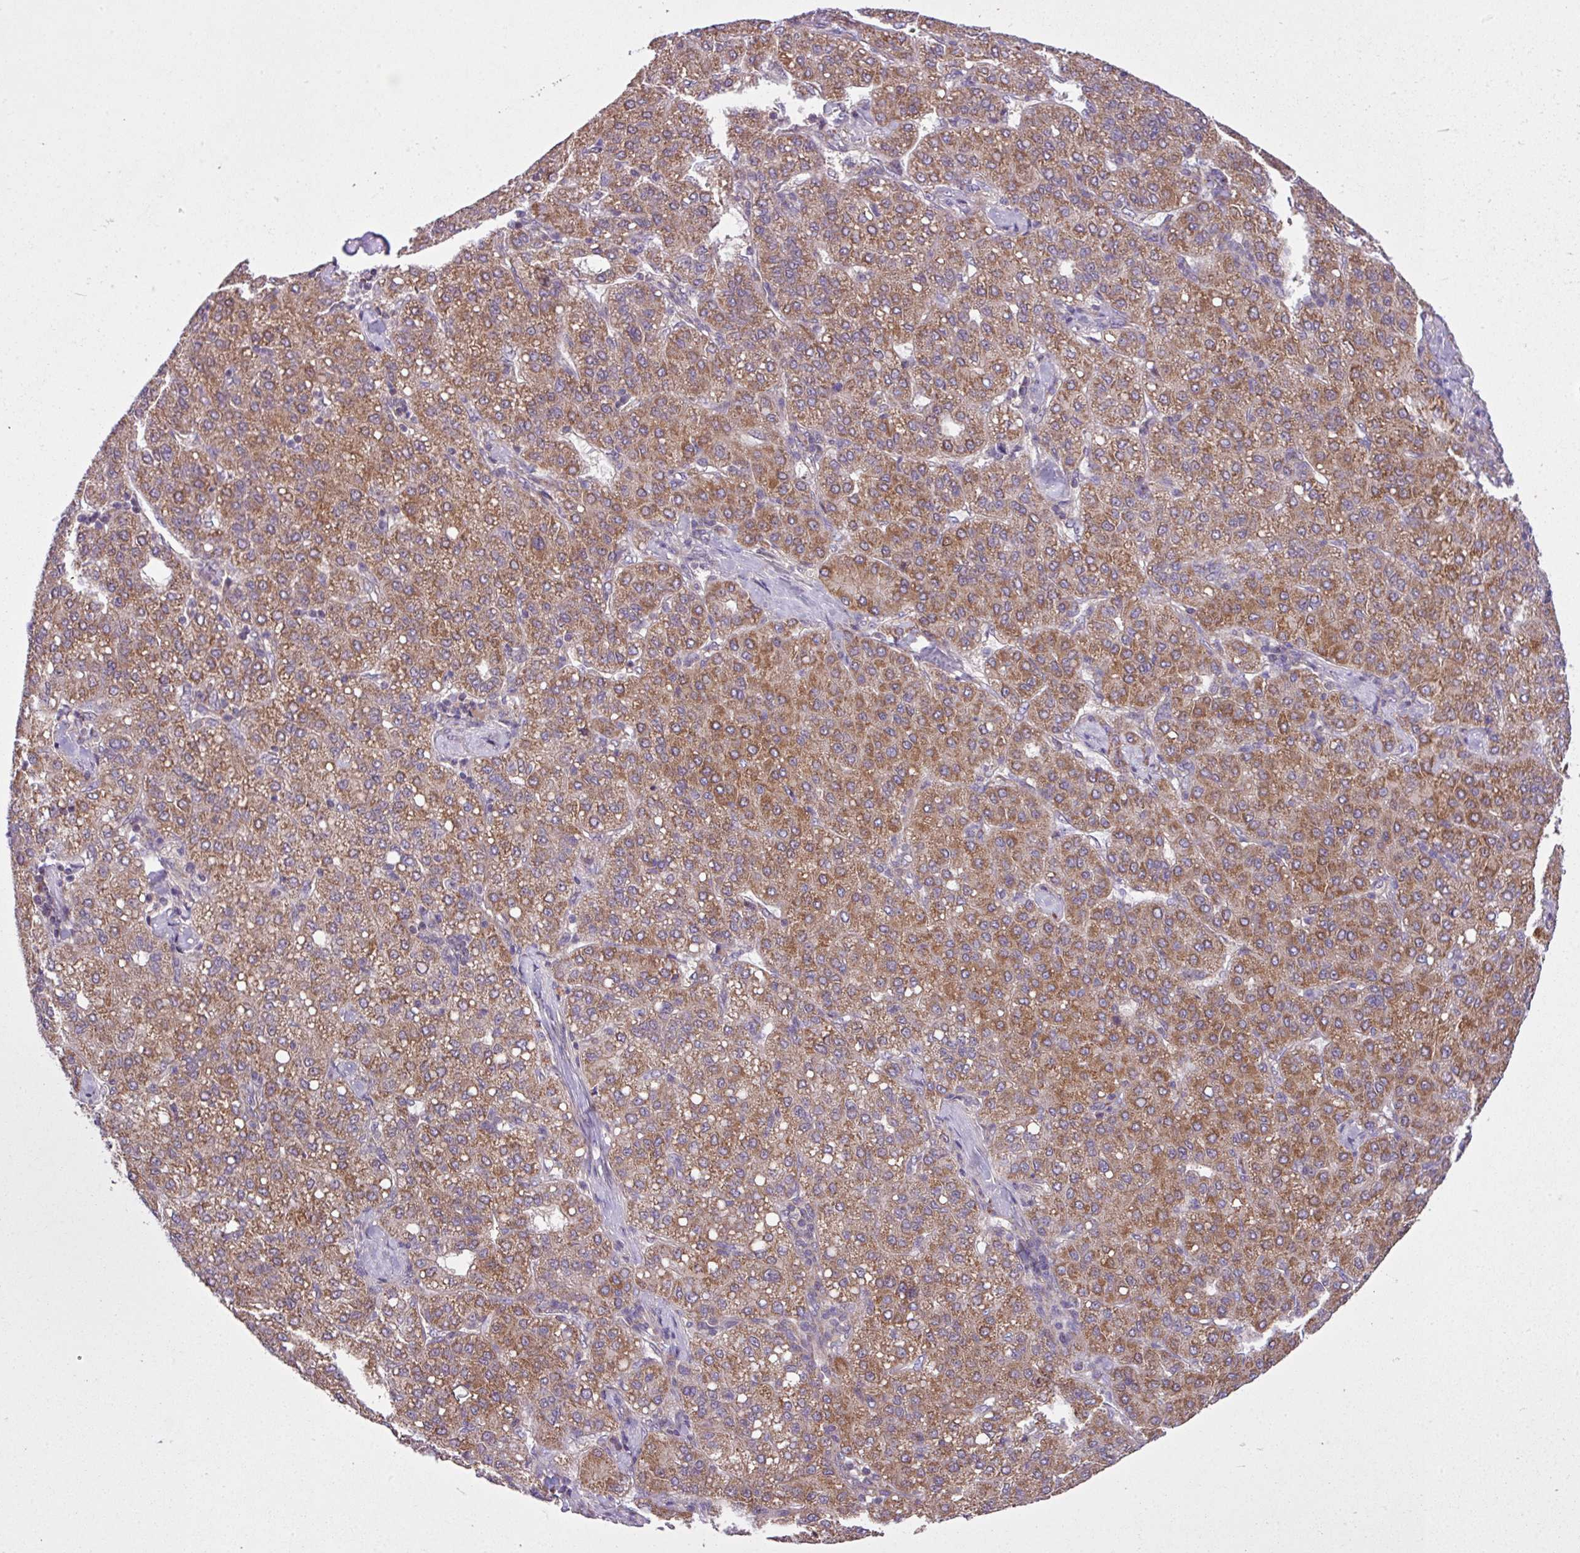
{"staining": {"intensity": "moderate", "quantity": ">75%", "location": "cytoplasmic/membranous"}, "tissue": "liver cancer", "cell_type": "Tumor cells", "image_type": "cancer", "snomed": [{"axis": "morphology", "description": "Carcinoma, Hepatocellular, NOS"}, {"axis": "topography", "description": "Liver"}], "caption": "IHC image of human liver hepatocellular carcinoma stained for a protein (brown), which exhibits medium levels of moderate cytoplasmic/membranous expression in approximately >75% of tumor cells.", "gene": "TIMM10B", "patient": {"sex": "male", "age": 65}}